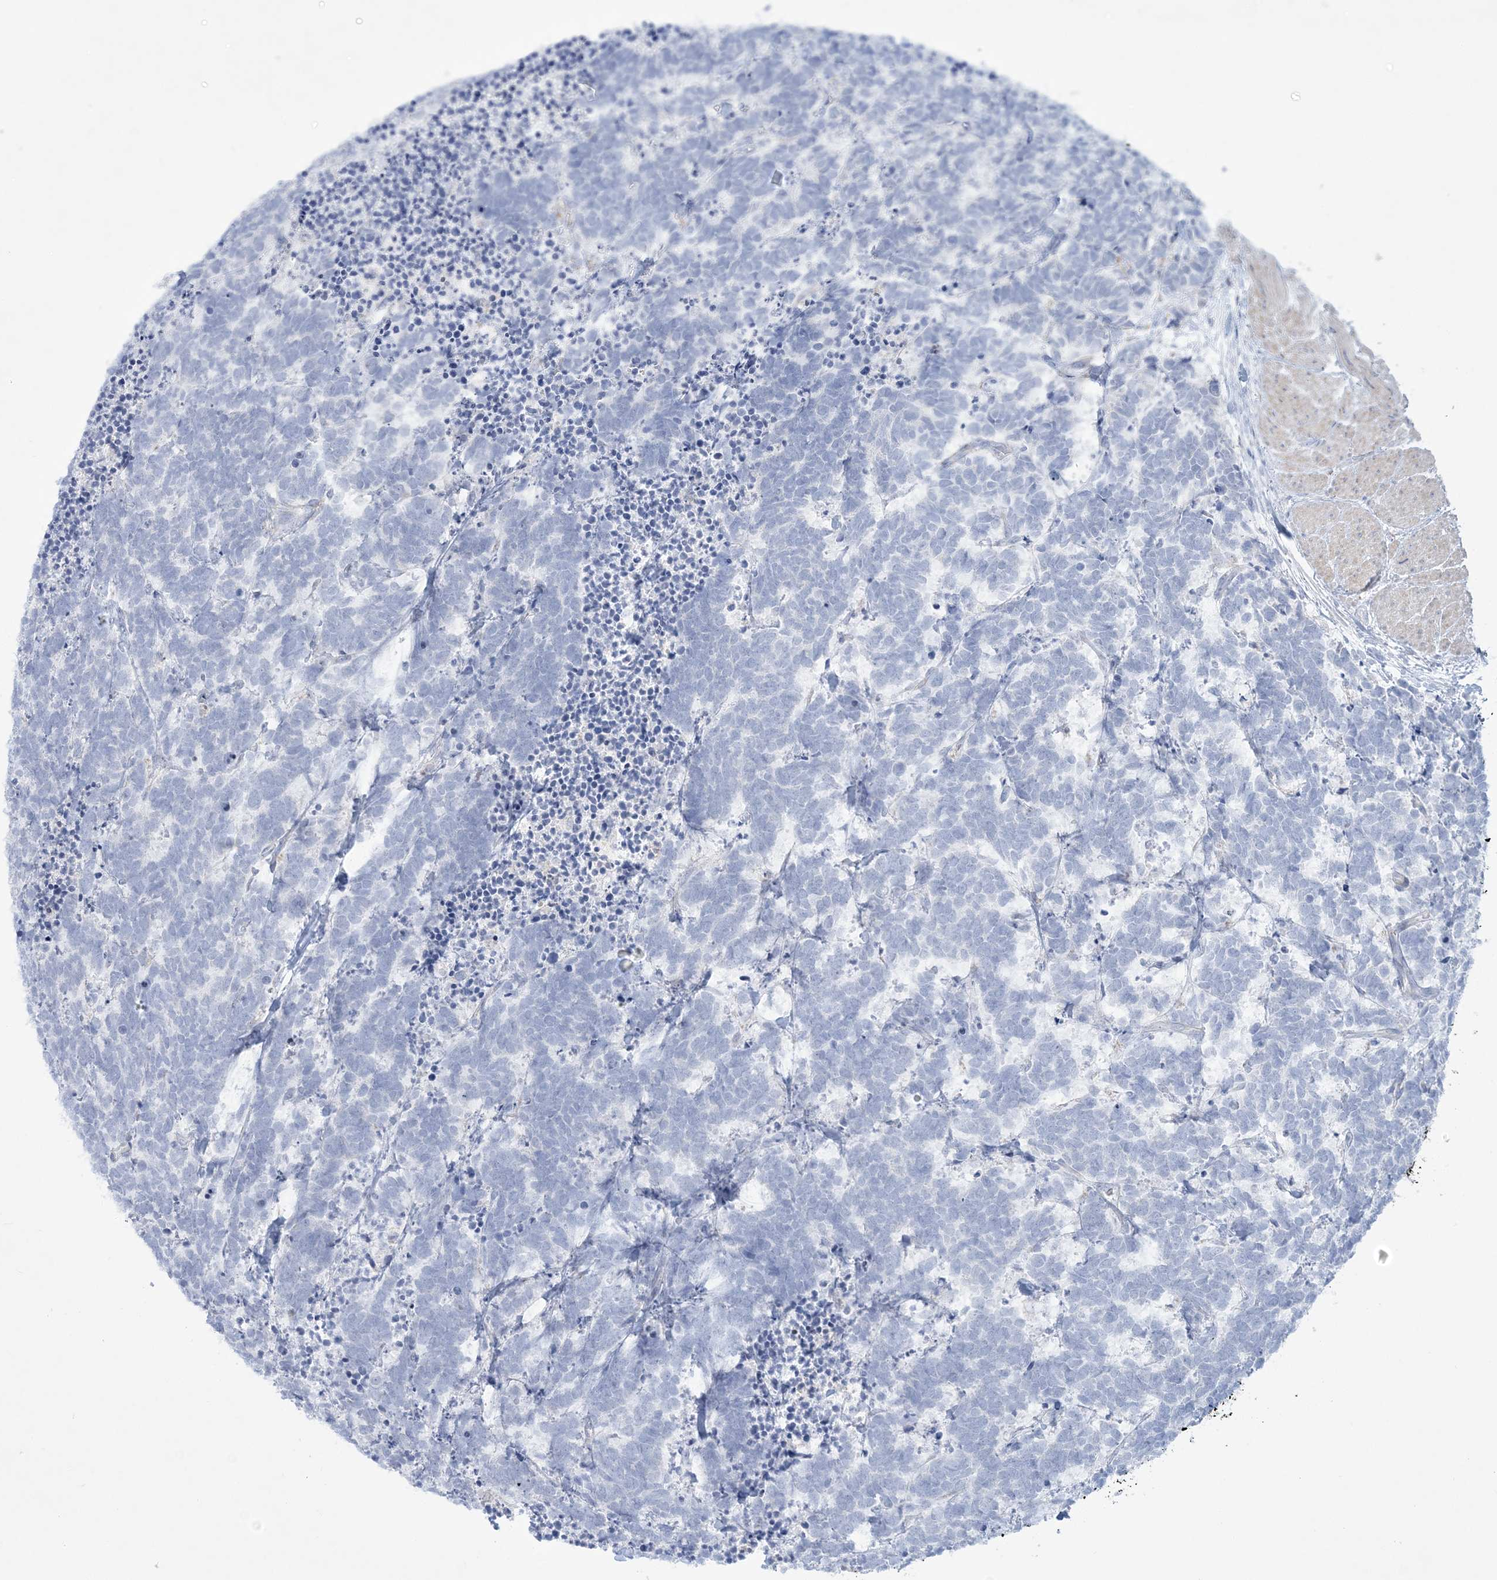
{"staining": {"intensity": "negative", "quantity": "none", "location": "none"}, "tissue": "carcinoid", "cell_type": "Tumor cells", "image_type": "cancer", "snomed": [{"axis": "morphology", "description": "Carcinoma, NOS"}, {"axis": "morphology", "description": "Carcinoid, malignant, NOS"}, {"axis": "topography", "description": "Urinary bladder"}], "caption": "Carcinoid stained for a protein using immunohistochemistry reveals no staining tumor cells.", "gene": "TBC1D7", "patient": {"sex": "male", "age": 57}}